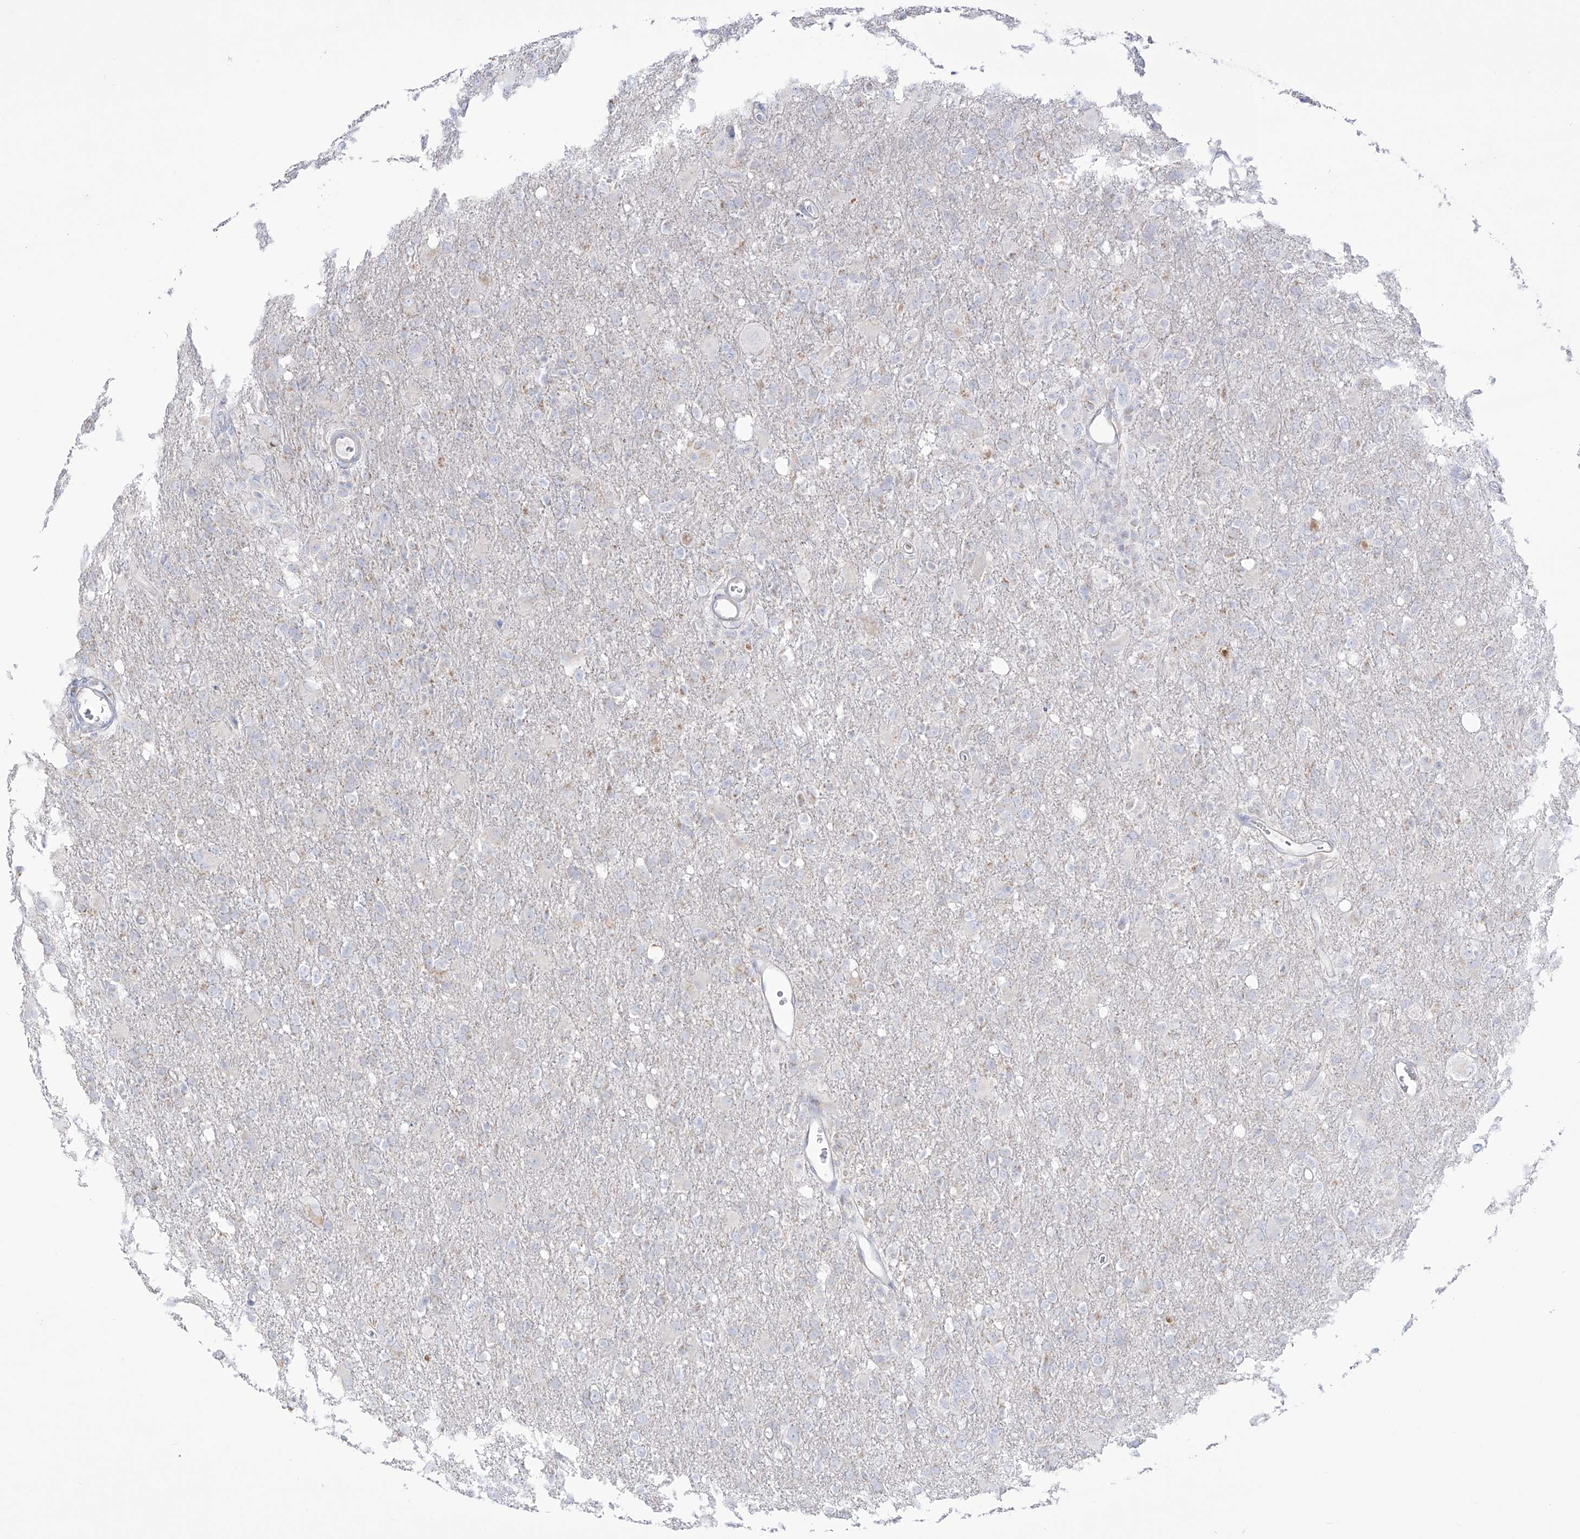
{"staining": {"intensity": "negative", "quantity": "none", "location": "none"}, "tissue": "glioma", "cell_type": "Tumor cells", "image_type": "cancer", "snomed": [{"axis": "morphology", "description": "Glioma, malignant, High grade"}, {"axis": "topography", "description": "Brain"}], "caption": "High magnification brightfield microscopy of glioma stained with DAB (3,3'-diaminobenzidine) (brown) and counterstained with hematoxylin (blue): tumor cells show no significant staining. (DAB (3,3'-diaminobenzidine) immunohistochemistry visualized using brightfield microscopy, high magnification).", "gene": "RCHY1", "patient": {"sex": "female", "age": 57}}